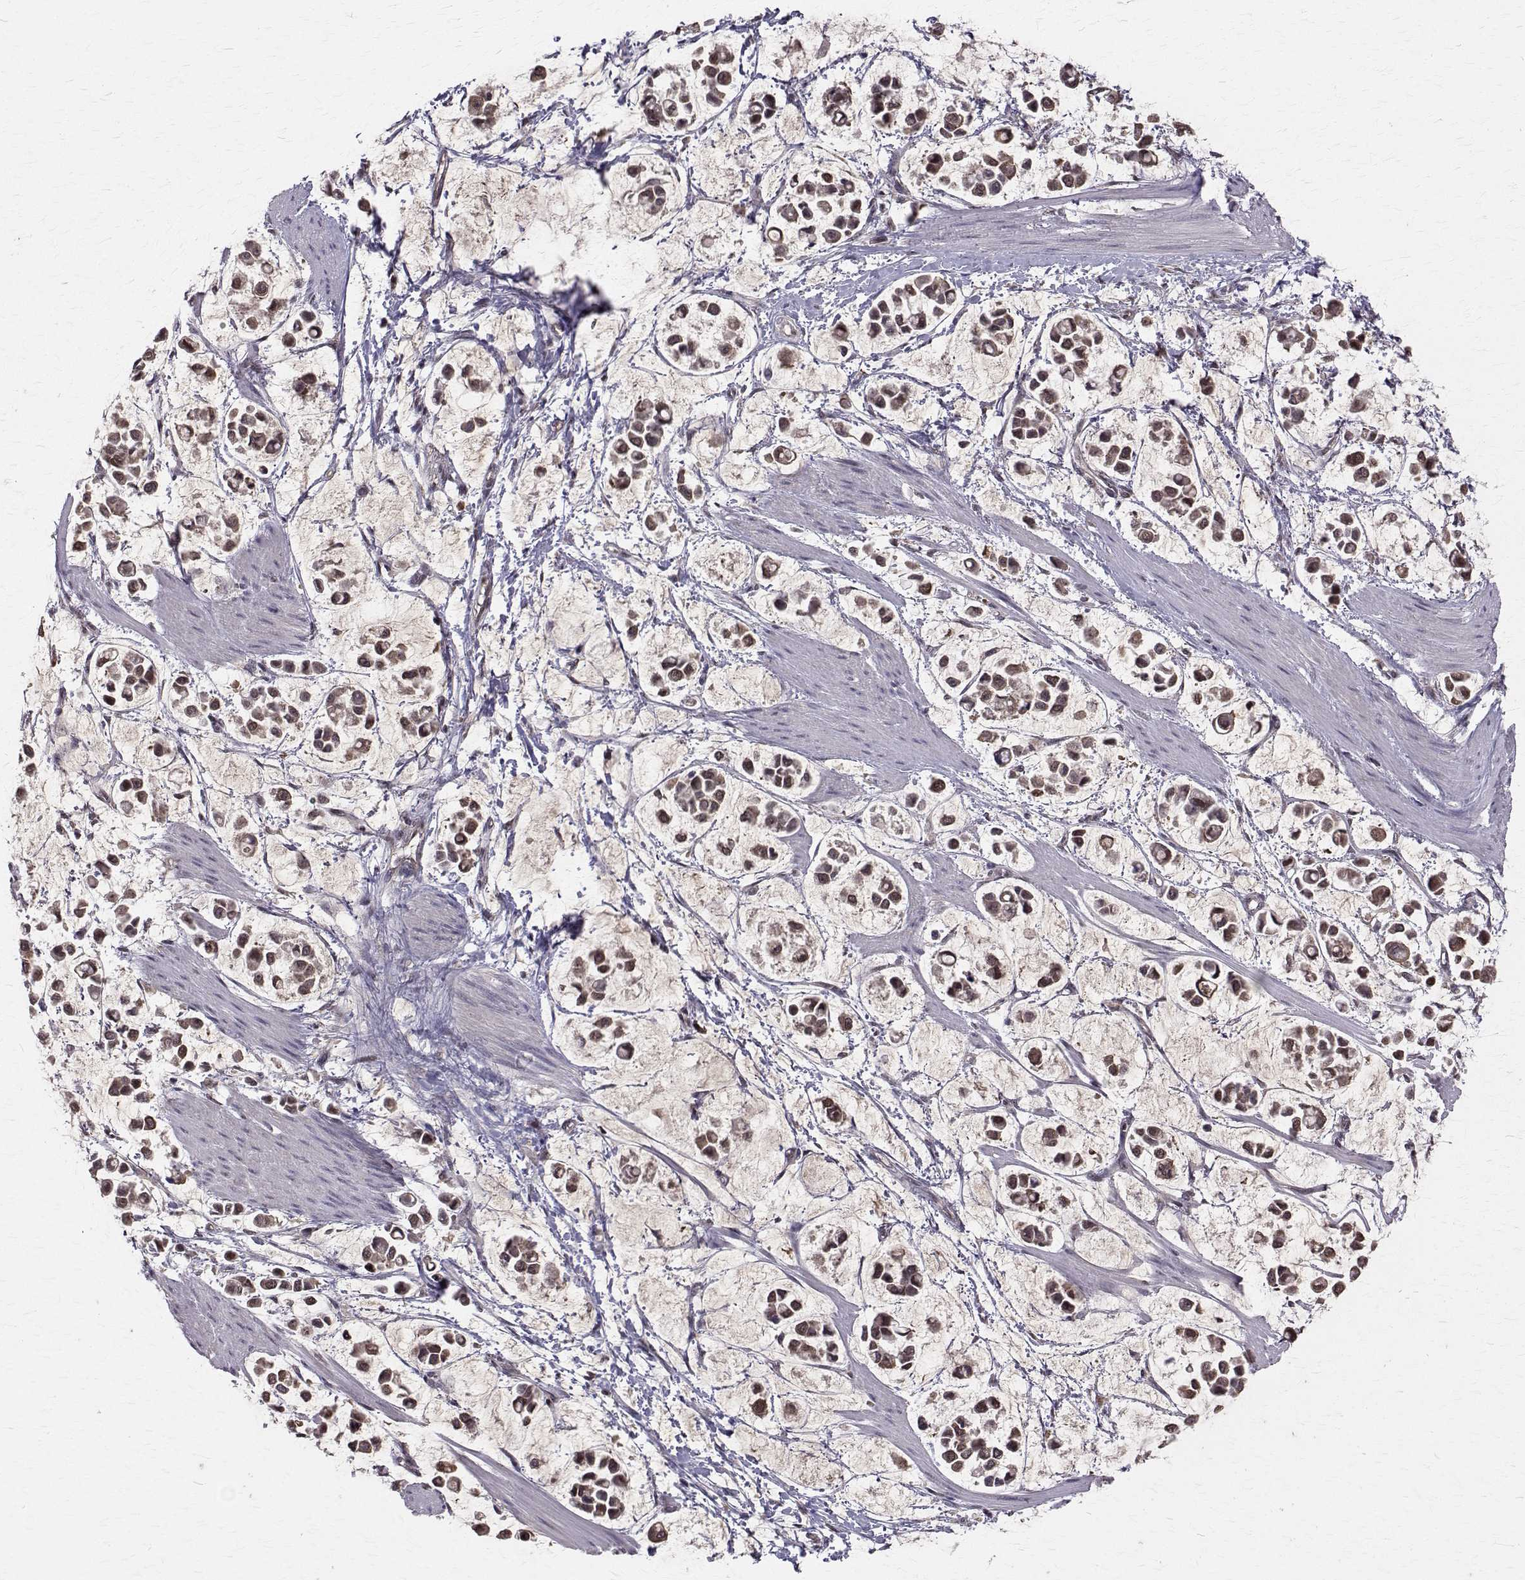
{"staining": {"intensity": "moderate", "quantity": ">75%", "location": "nuclear"}, "tissue": "stomach cancer", "cell_type": "Tumor cells", "image_type": "cancer", "snomed": [{"axis": "morphology", "description": "Adenocarcinoma, NOS"}, {"axis": "topography", "description": "Stomach"}], "caption": "The immunohistochemical stain labels moderate nuclear positivity in tumor cells of stomach cancer tissue.", "gene": "NIF3L1", "patient": {"sex": "male", "age": 82}}